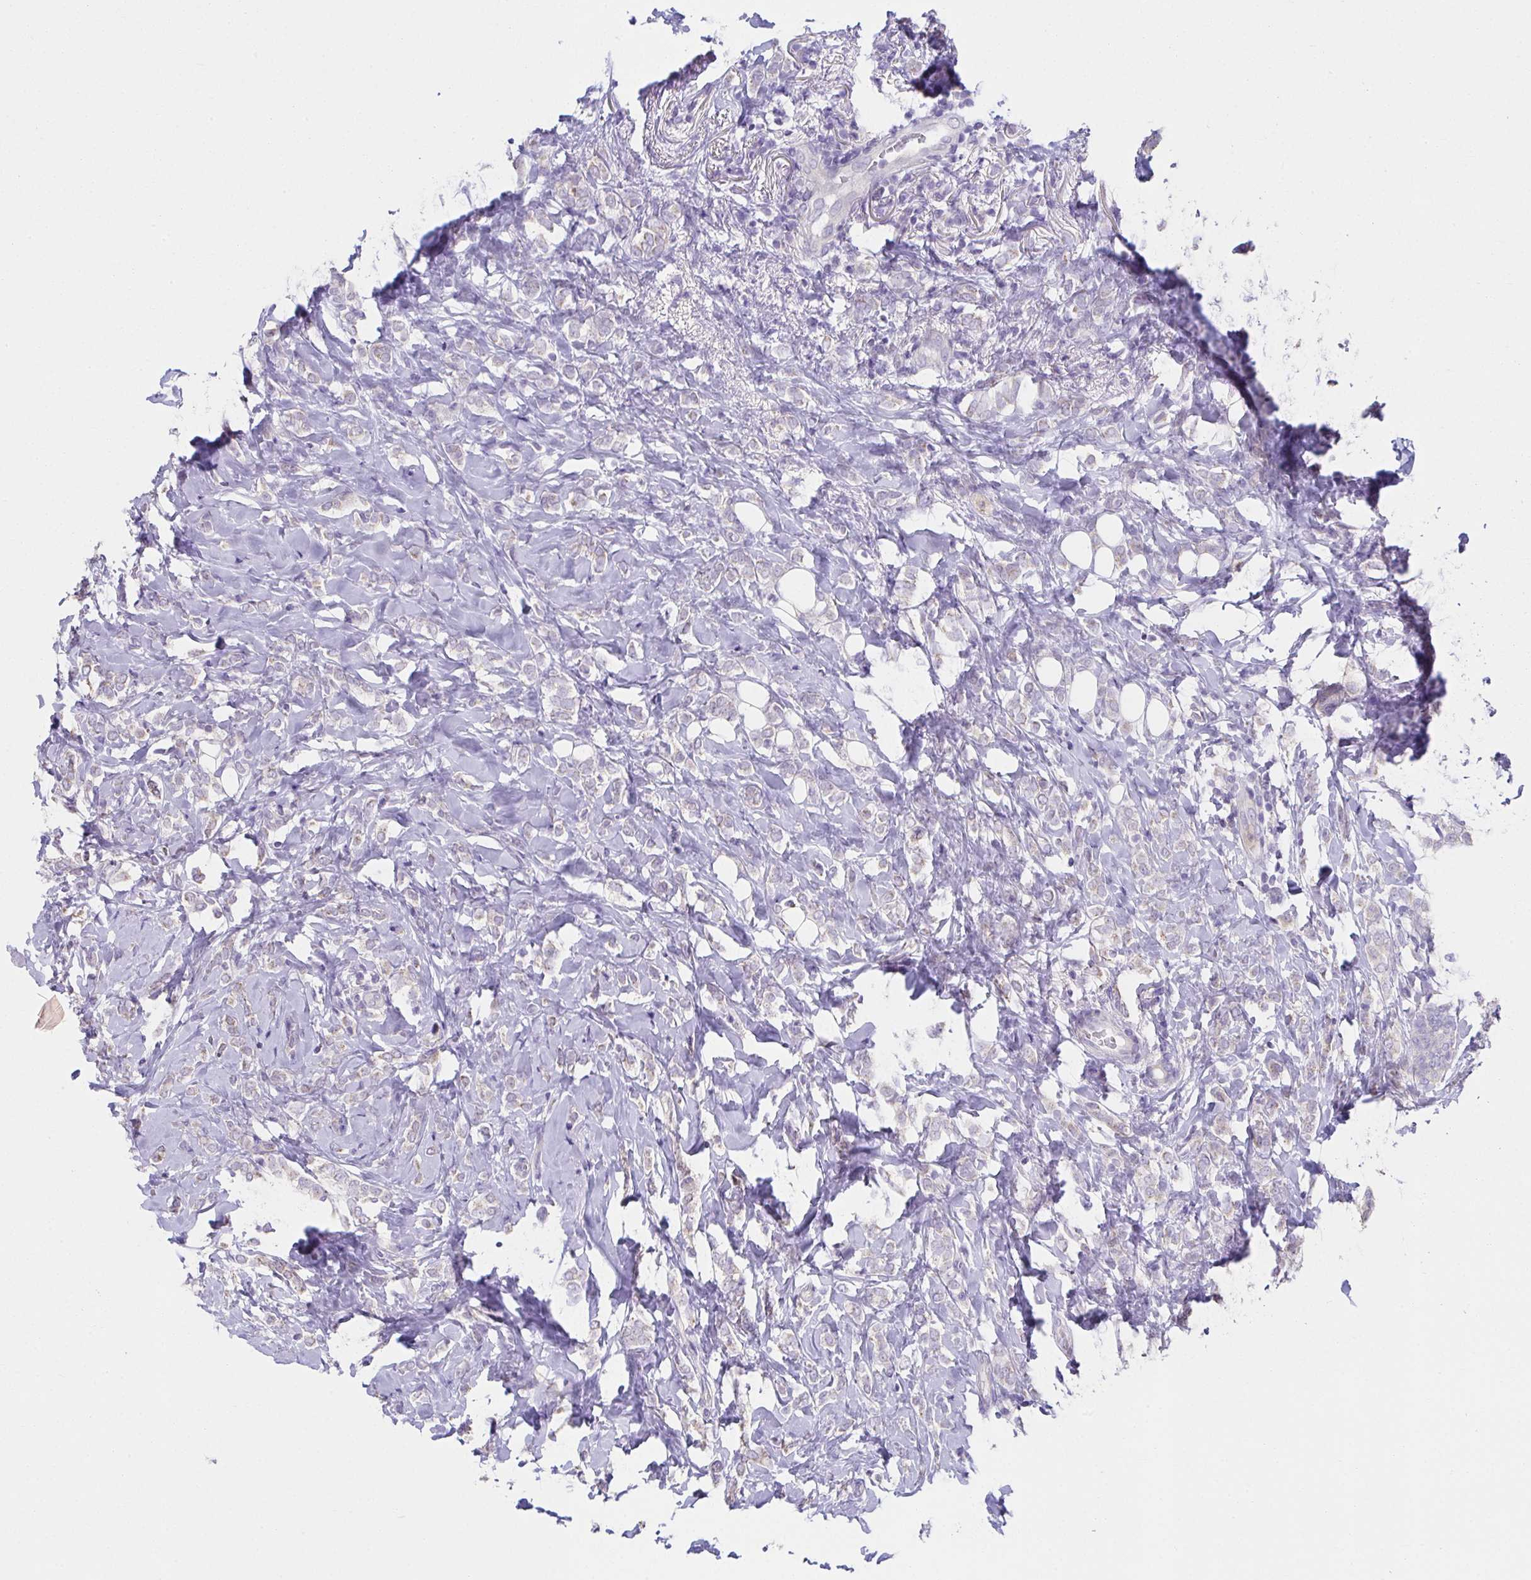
{"staining": {"intensity": "weak", "quantity": "25%-75%", "location": "cytoplasmic/membranous"}, "tissue": "breast cancer", "cell_type": "Tumor cells", "image_type": "cancer", "snomed": [{"axis": "morphology", "description": "Lobular carcinoma"}, {"axis": "topography", "description": "Breast"}], "caption": "The histopathology image displays immunohistochemical staining of lobular carcinoma (breast). There is weak cytoplasmic/membranous expression is present in approximately 25%-75% of tumor cells.", "gene": "CXCR1", "patient": {"sex": "female", "age": 49}}